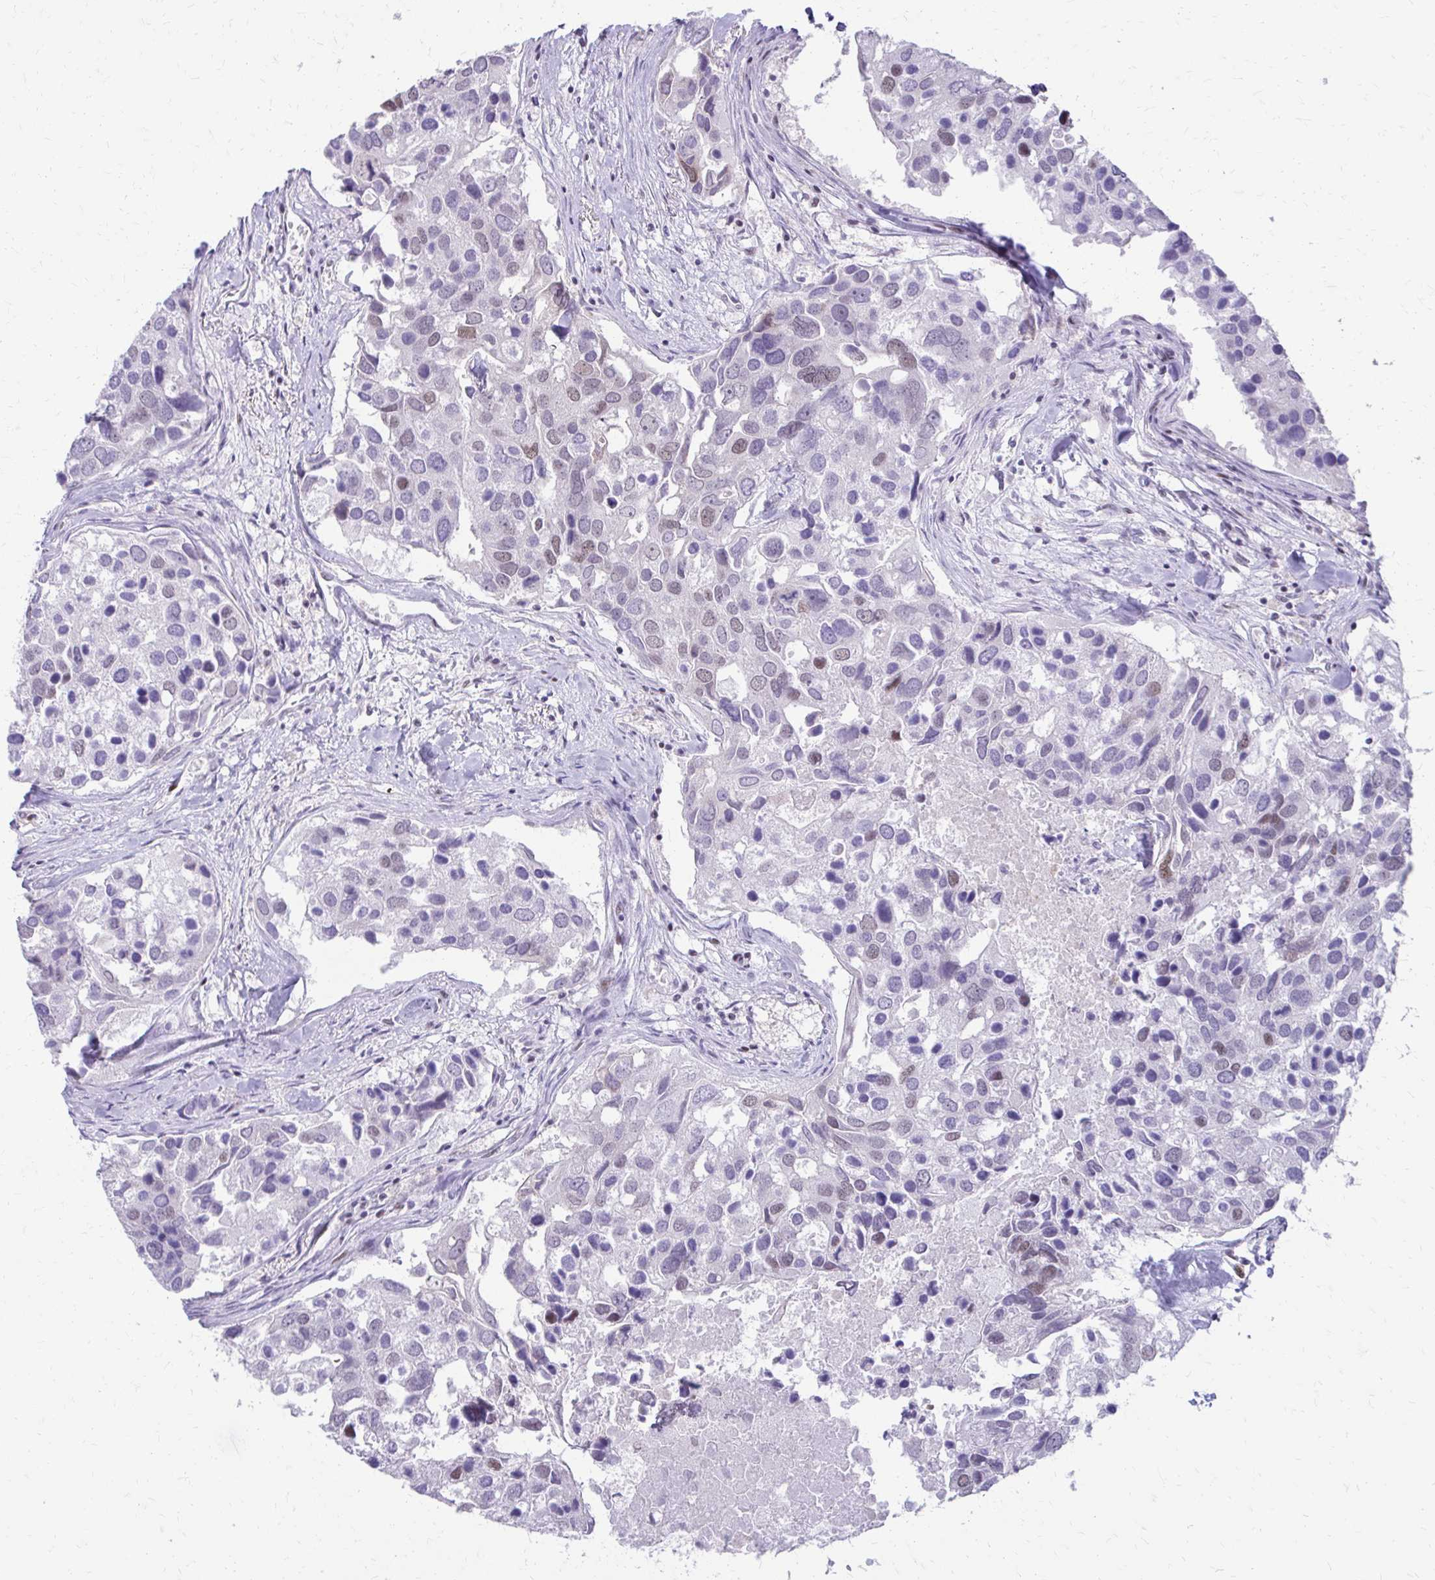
{"staining": {"intensity": "weak", "quantity": "<25%", "location": "nuclear"}, "tissue": "breast cancer", "cell_type": "Tumor cells", "image_type": "cancer", "snomed": [{"axis": "morphology", "description": "Duct carcinoma"}, {"axis": "topography", "description": "Breast"}], "caption": "Tumor cells show no significant protein positivity in breast cancer (intraductal carcinoma). The staining was performed using DAB (3,3'-diaminobenzidine) to visualize the protein expression in brown, while the nuclei were stained in blue with hematoxylin (Magnification: 20x).", "gene": "SS18", "patient": {"sex": "female", "age": 83}}